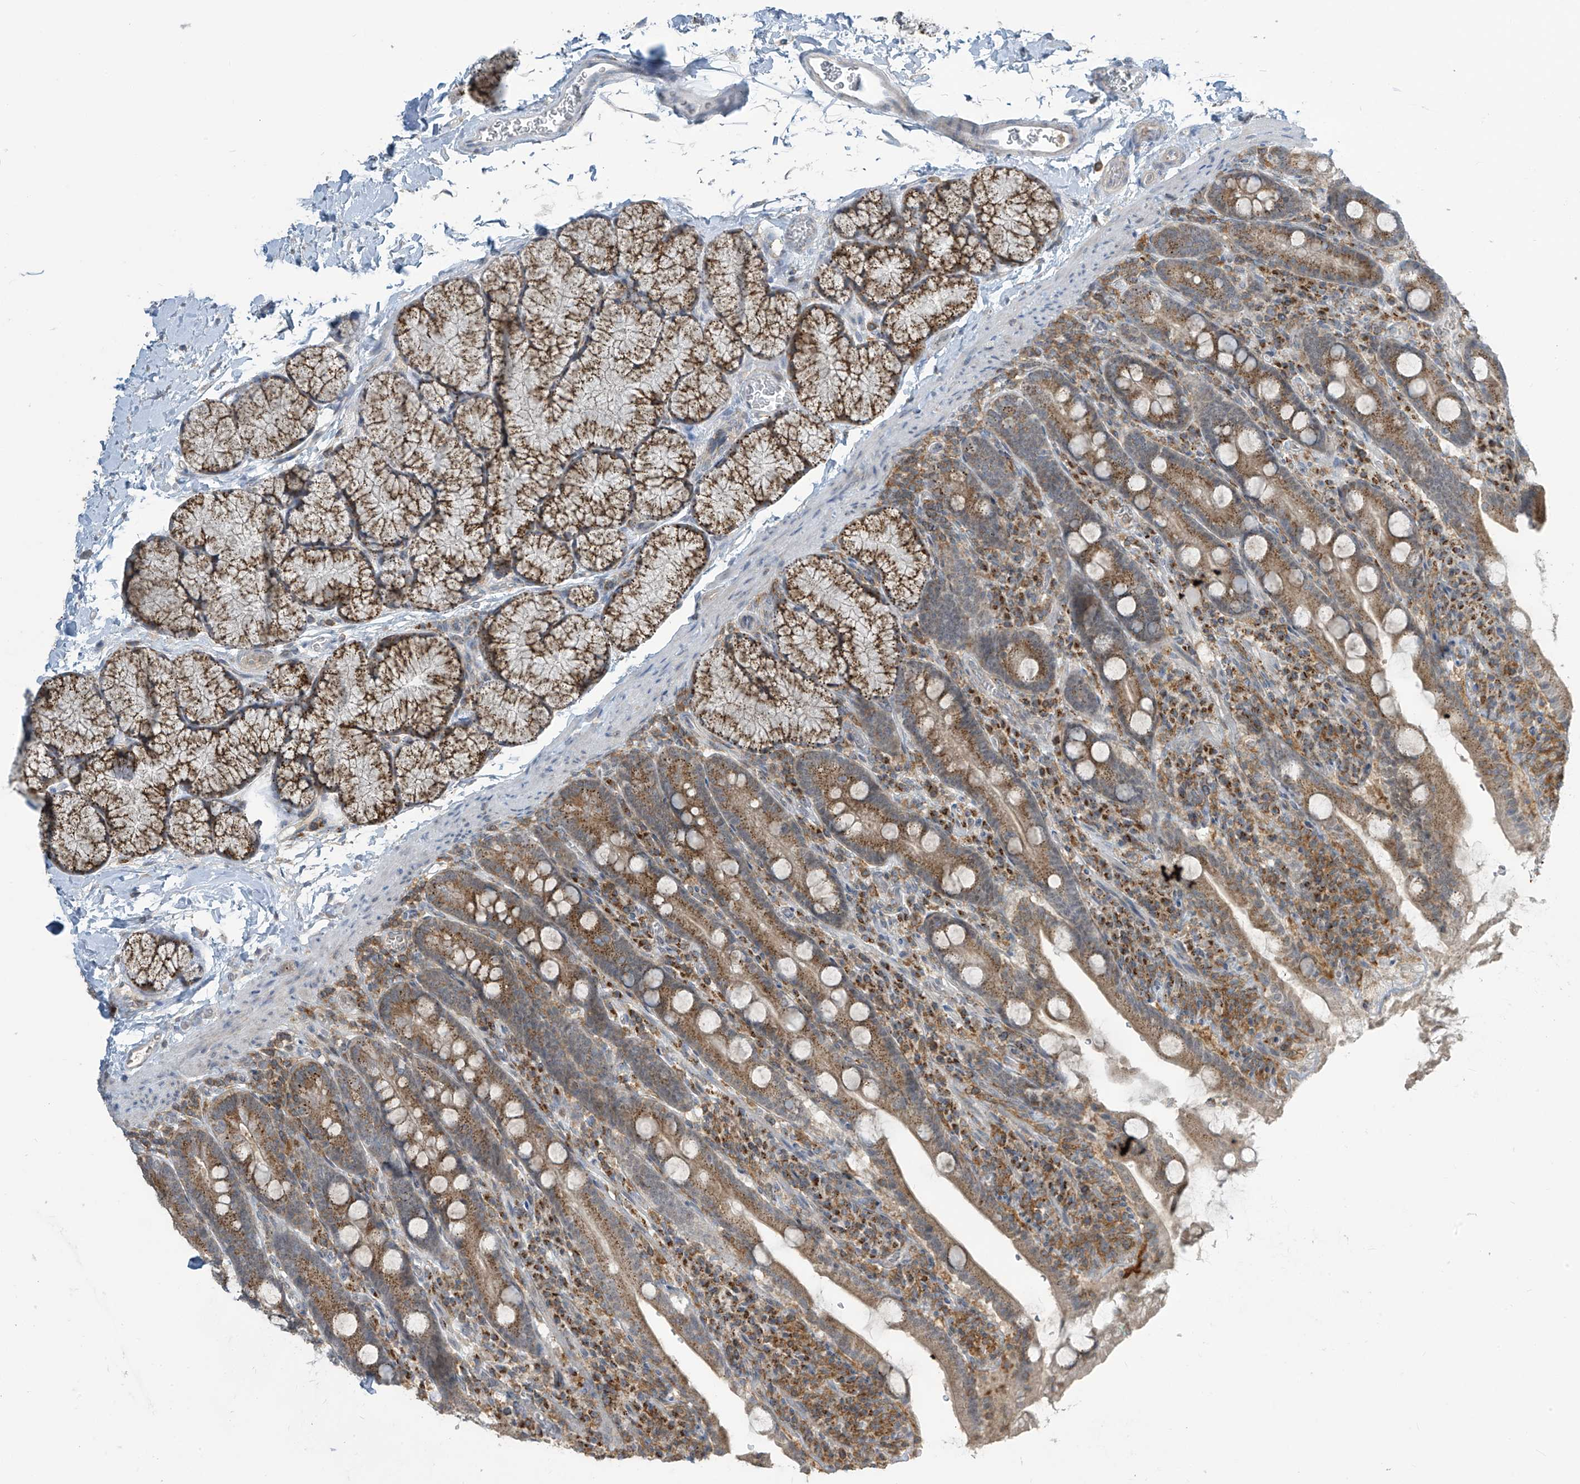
{"staining": {"intensity": "moderate", "quantity": ">75%", "location": "cytoplasmic/membranous"}, "tissue": "duodenum", "cell_type": "Glandular cells", "image_type": "normal", "snomed": [{"axis": "morphology", "description": "Normal tissue, NOS"}, {"axis": "topography", "description": "Duodenum"}], "caption": "The micrograph shows a brown stain indicating the presence of a protein in the cytoplasmic/membranous of glandular cells in duodenum. (Brightfield microscopy of DAB IHC at high magnification).", "gene": "PARVG", "patient": {"sex": "male", "age": 35}}